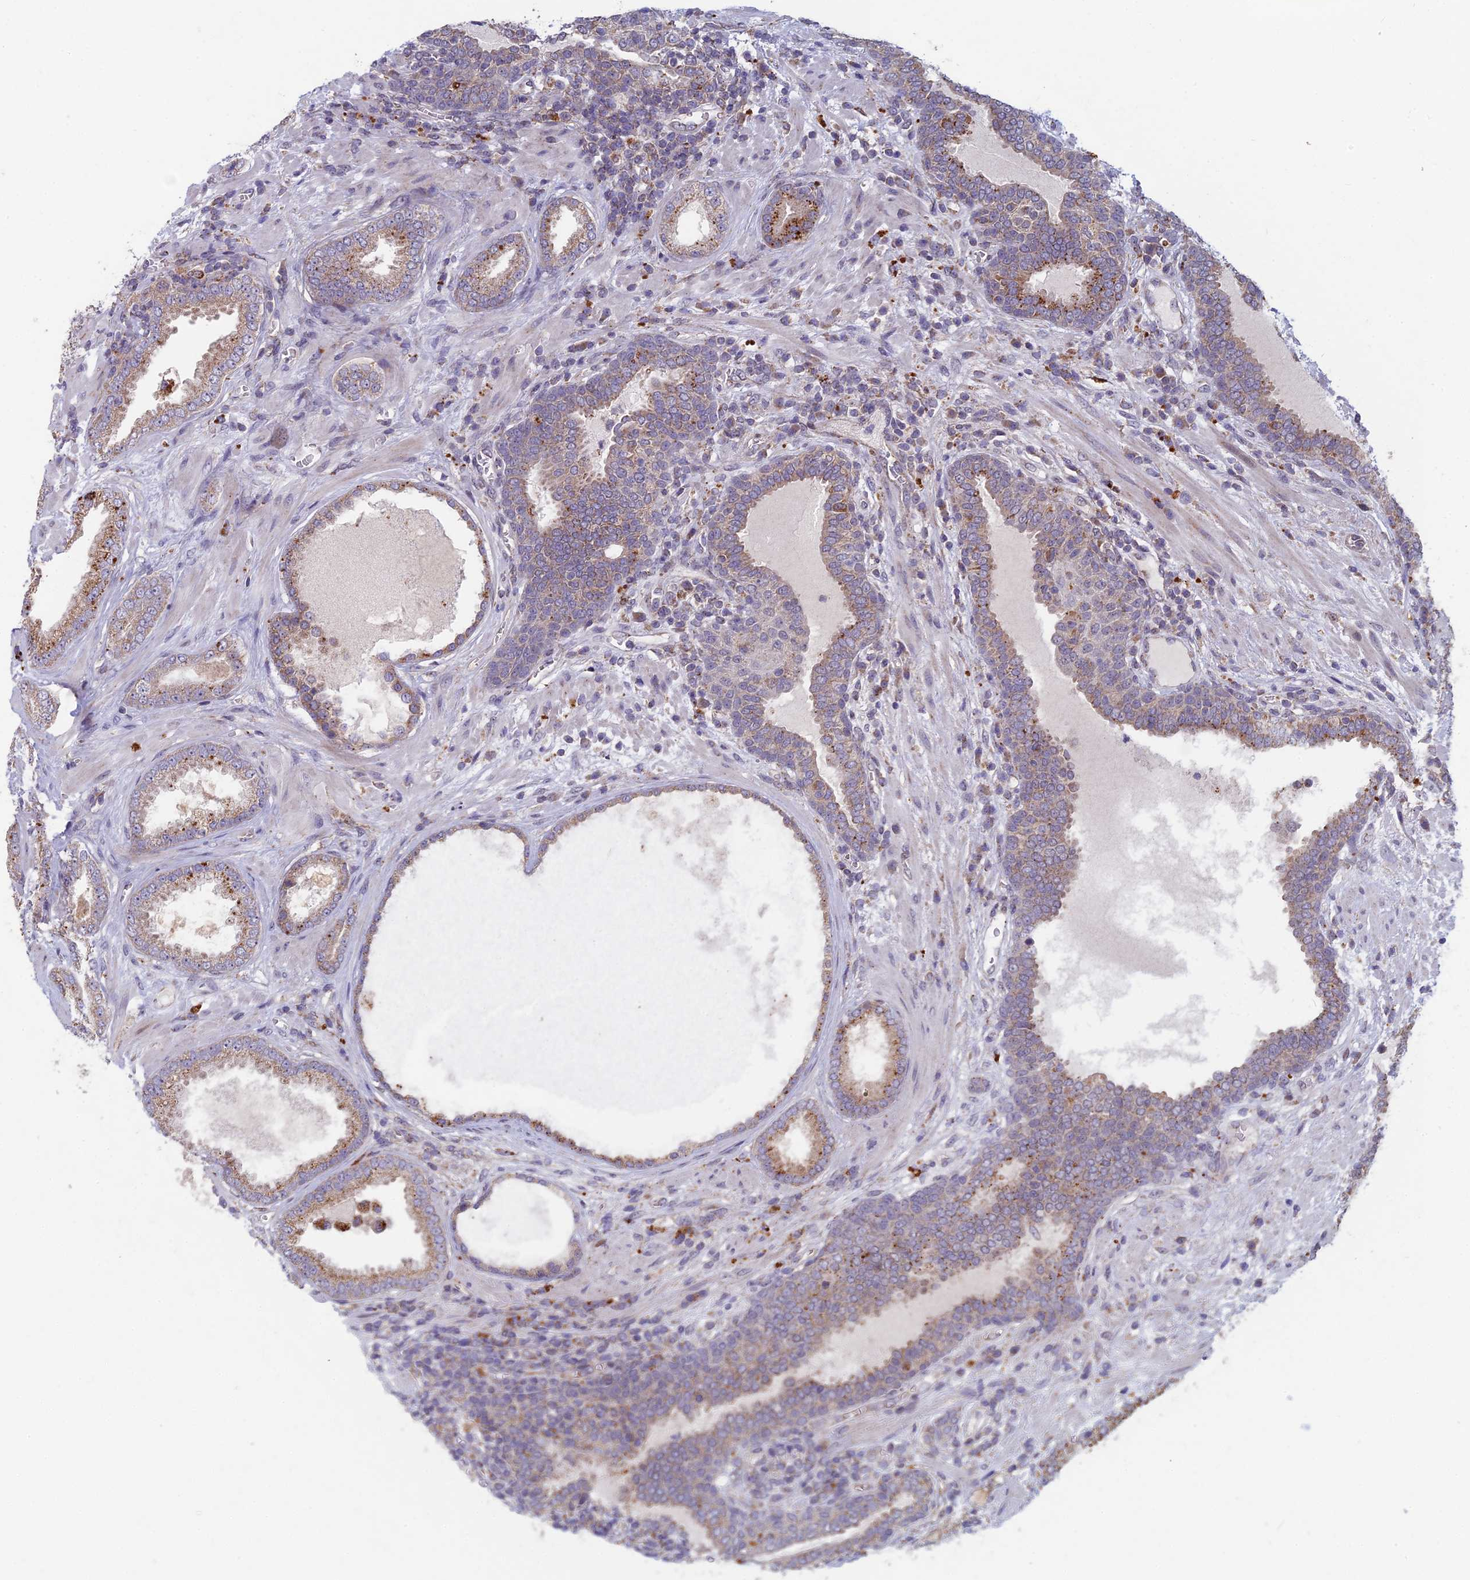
{"staining": {"intensity": "moderate", "quantity": "<25%", "location": "cytoplasmic/membranous"}, "tissue": "prostate cancer", "cell_type": "Tumor cells", "image_type": "cancer", "snomed": [{"axis": "morphology", "description": "Adenocarcinoma, Low grade"}, {"axis": "topography", "description": "Prostate"}], "caption": "Human prostate low-grade adenocarcinoma stained with a brown dye displays moderate cytoplasmic/membranous positive staining in approximately <25% of tumor cells.", "gene": "FOXS1", "patient": {"sex": "male", "age": 57}}